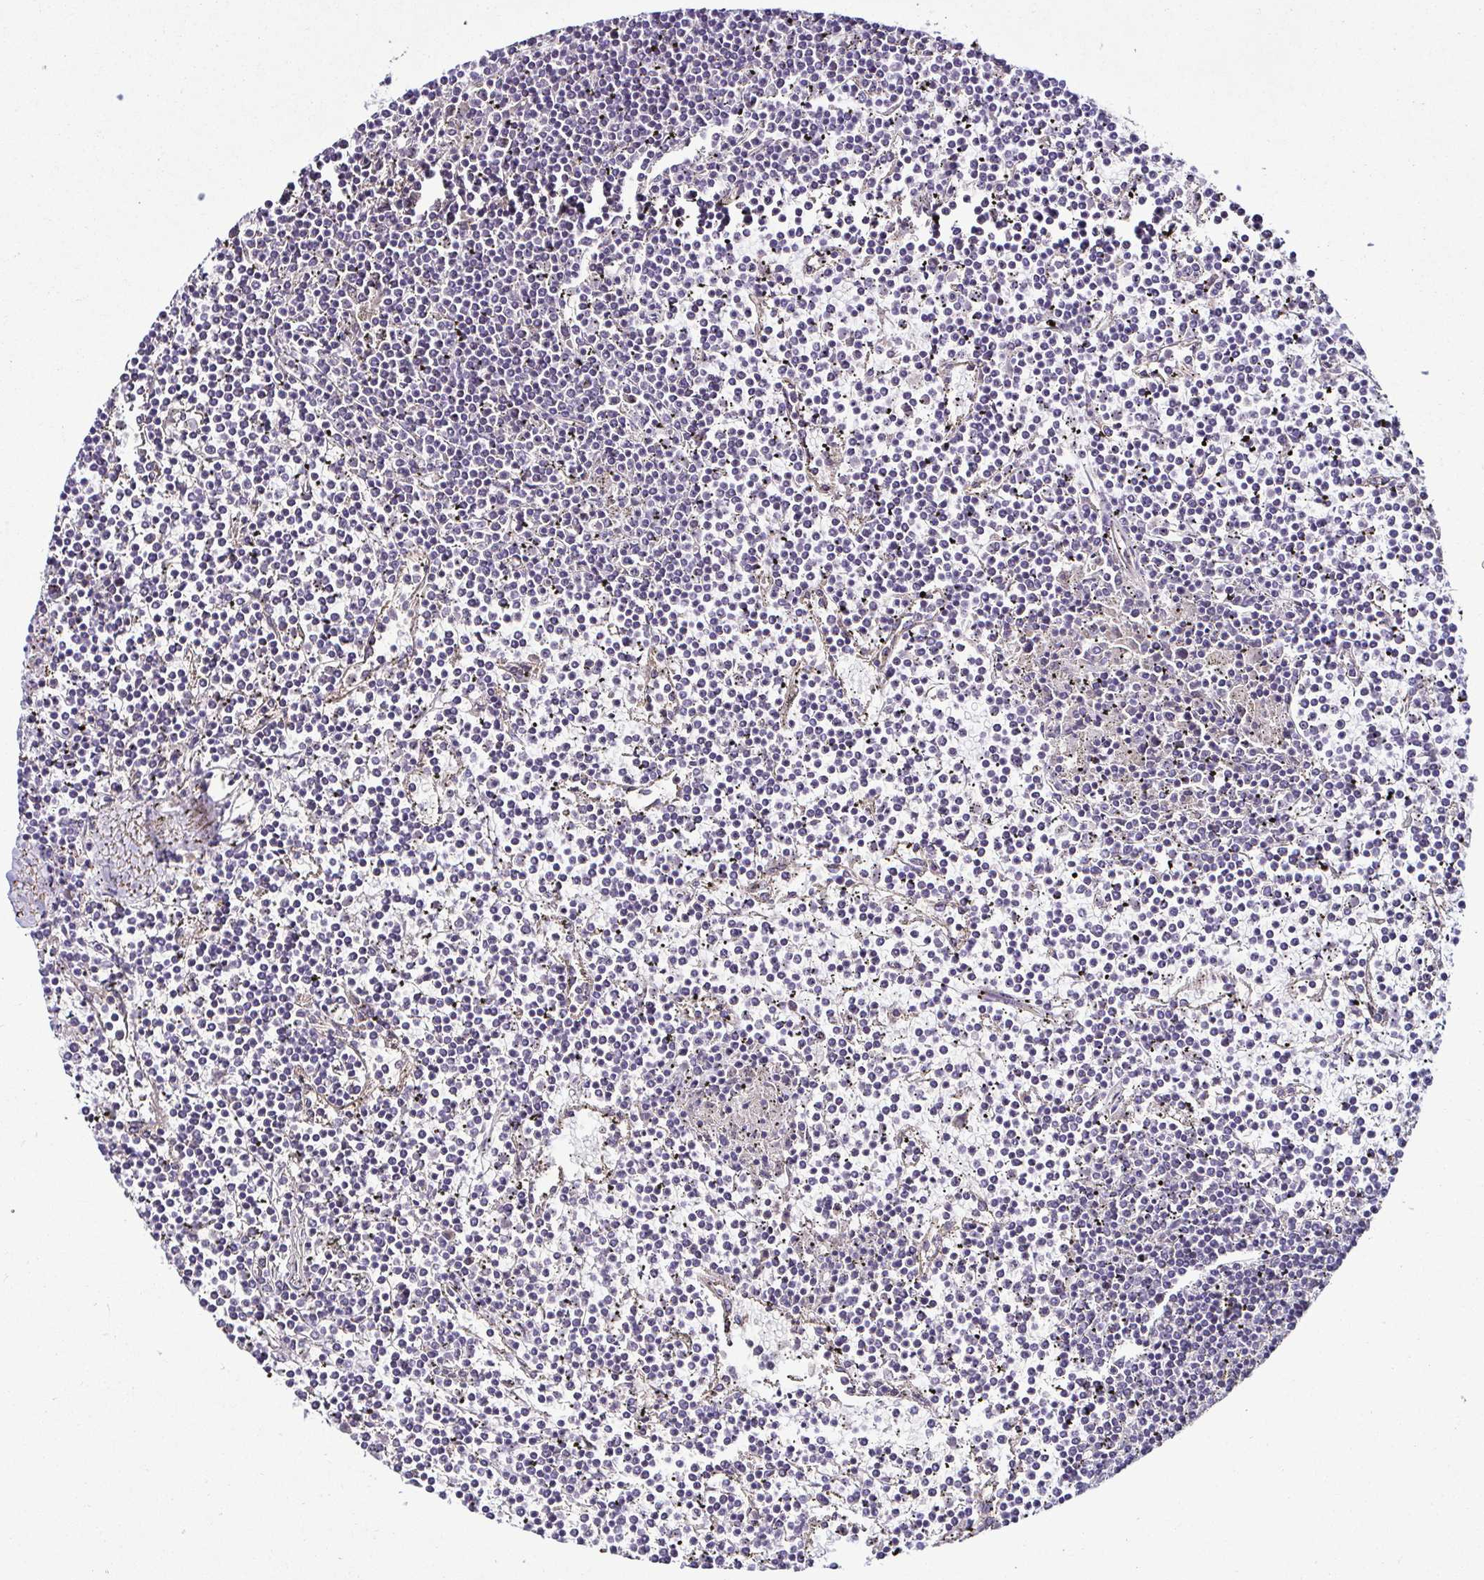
{"staining": {"intensity": "negative", "quantity": "none", "location": "none"}, "tissue": "lymphoma", "cell_type": "Tumor cells", "image_type": "cancer", "snomed": [{"axis": "morphology", "description": "Malignant lymphoma, non-Hodgkin's type, Low grade"}, {"axis": "topography", "description": "Spleen"}], "caption": "IHC photomicrograph of neoplastic tissue: human malignant lymphoma, non-Hodgkin's type (low-grade) stained with DAB exhibits no significant protein expression in tumor cells.", "gene": "LMOD2", "patient": {"sex": "female", "age": 19}}